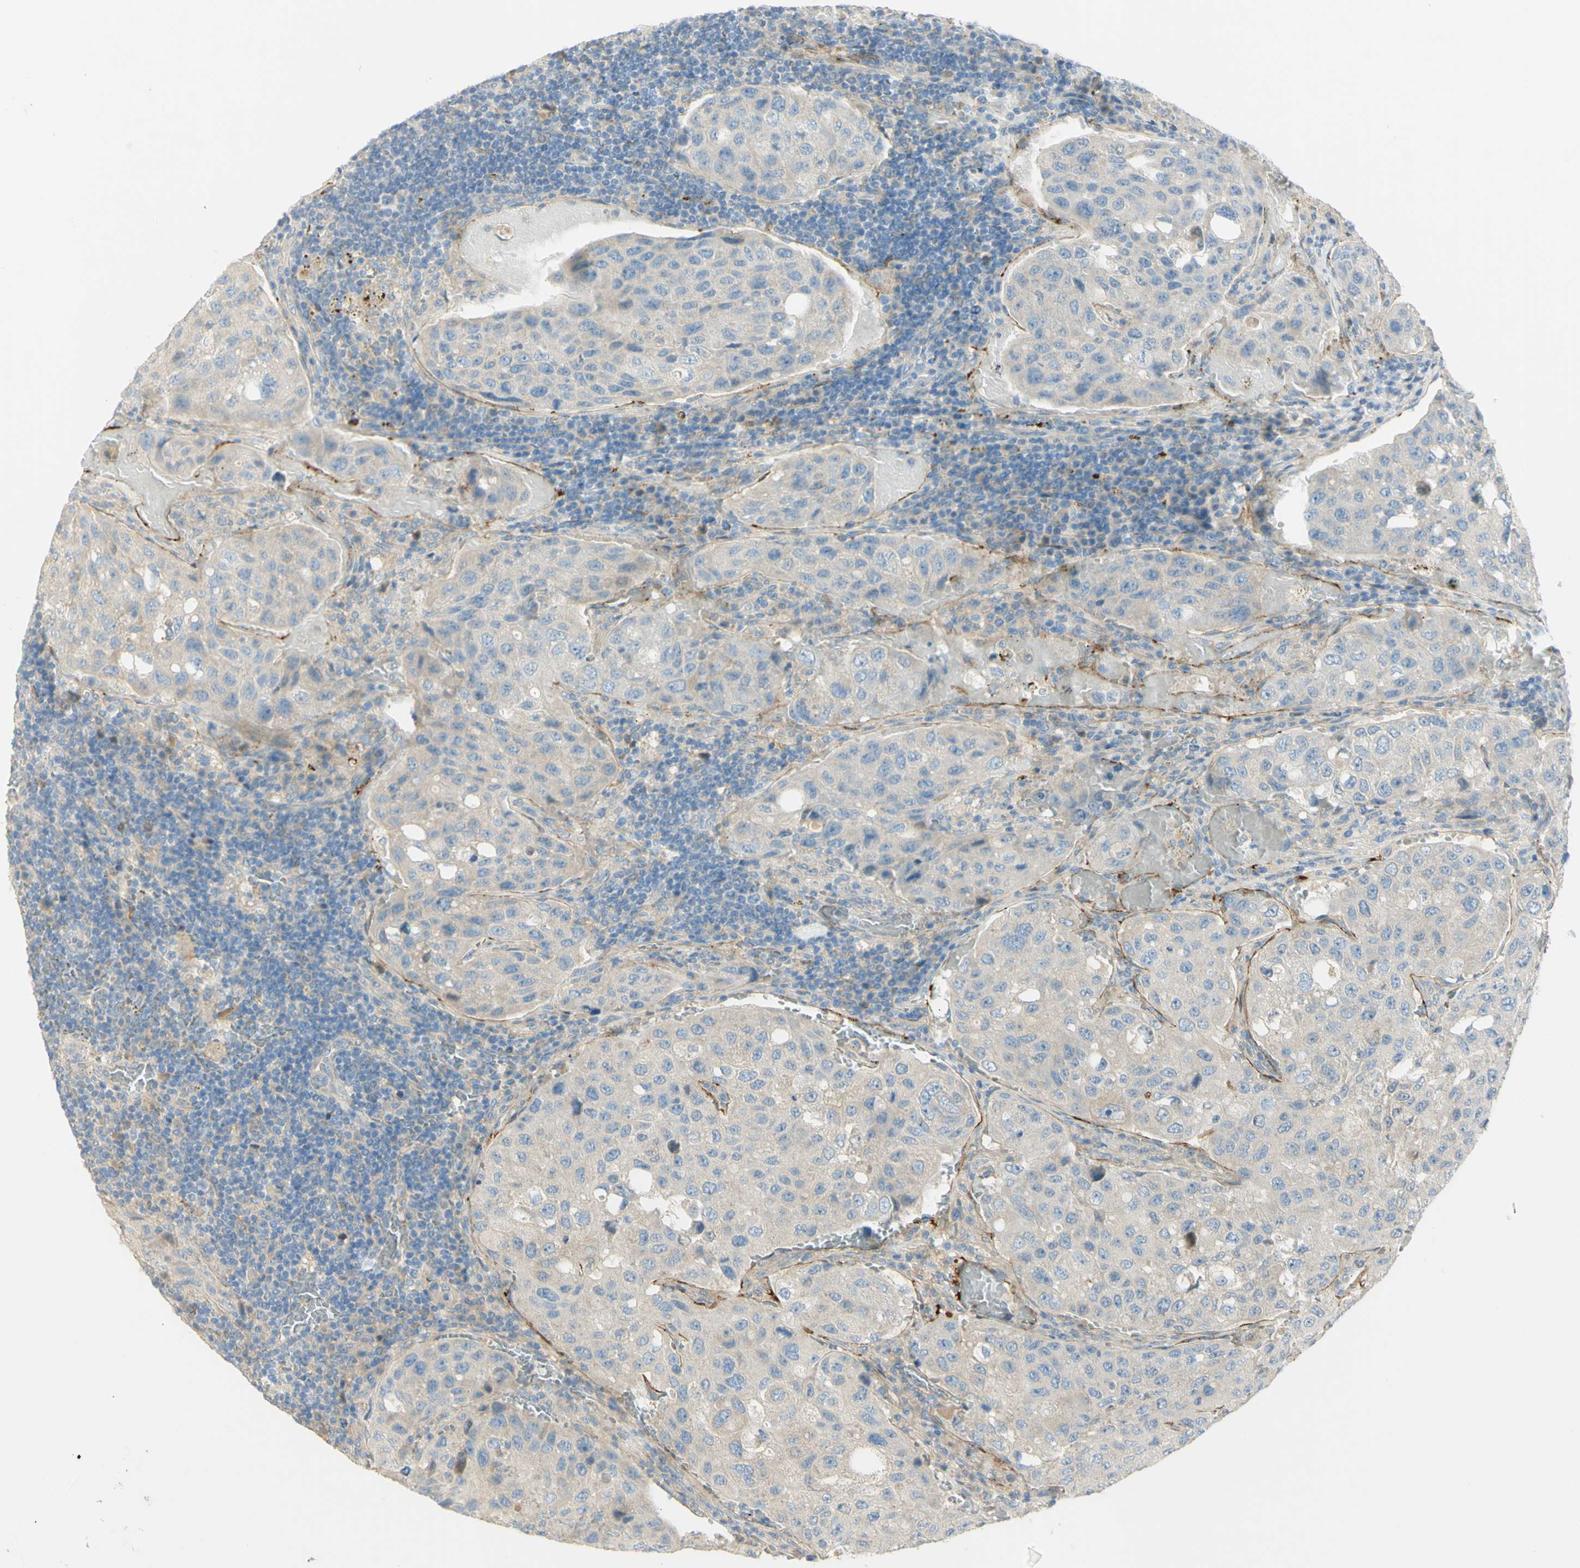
{"staining": {"intensity": "weak", "quantity": ">75%", "location": "cytoplasmic/membranous"}, "tissue": "urothelial cancer", "cell_type": "Tumor cells", "image_type": "cancer", "snomed": [{"axis": "morphology", "description": "Urothelial carcinoma, High grade"}, {"axis": "topography", "description": "Lymph node"}, {"axis": "topography", "description": "Urinary bladder"}], "caption": "The image demonstrates staining of urothelial cancer, revealing weak cytoplasmic/membranous protein staining (brown color) within tumor cells.", "gene": "GCNT3", "patient": {"sex": "male", "age": 51}}